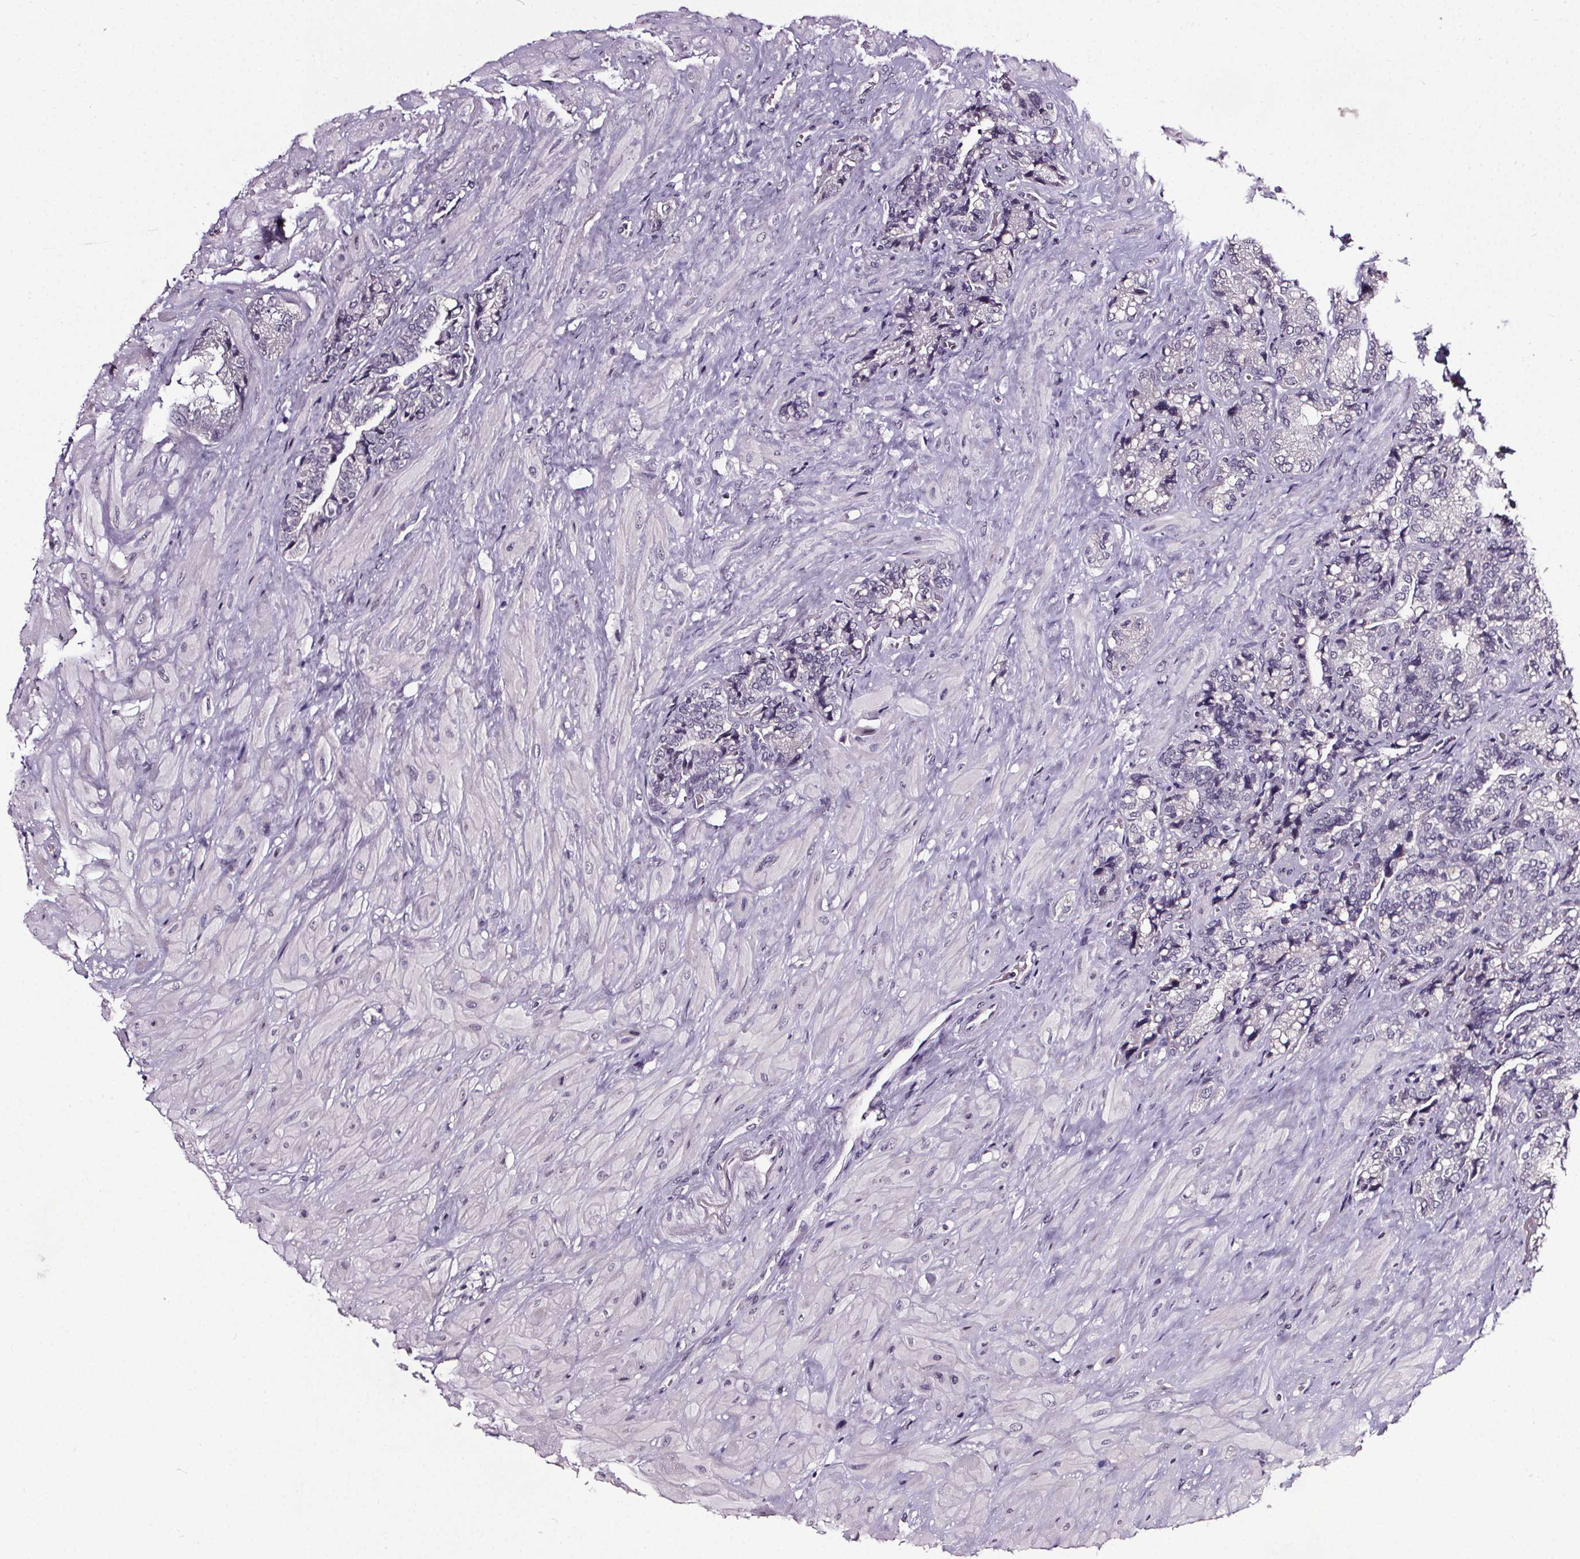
{"staining": {"intensity": "negative", "quantity": "none", "location": "none"}, "tissue": "seminal vesicle", "cell_type": "Glandular cells", "image_type": "normal", "snomed": [{"axis": "morphology", "description": "Normal tissue, NOS"}, {"axis": "topography", "description": "Seminal veicle"}], "caption": "DAB (3,3'-diaminobenzidine) immunohistochemical staining of unremarkable seminal vesicle shows no significant positivity in glandular cells. (Brightfield microscopy of DAB IHC at high magnification).", "gene": "NKX6", "patient": {"sex": "male", "age": 57}}